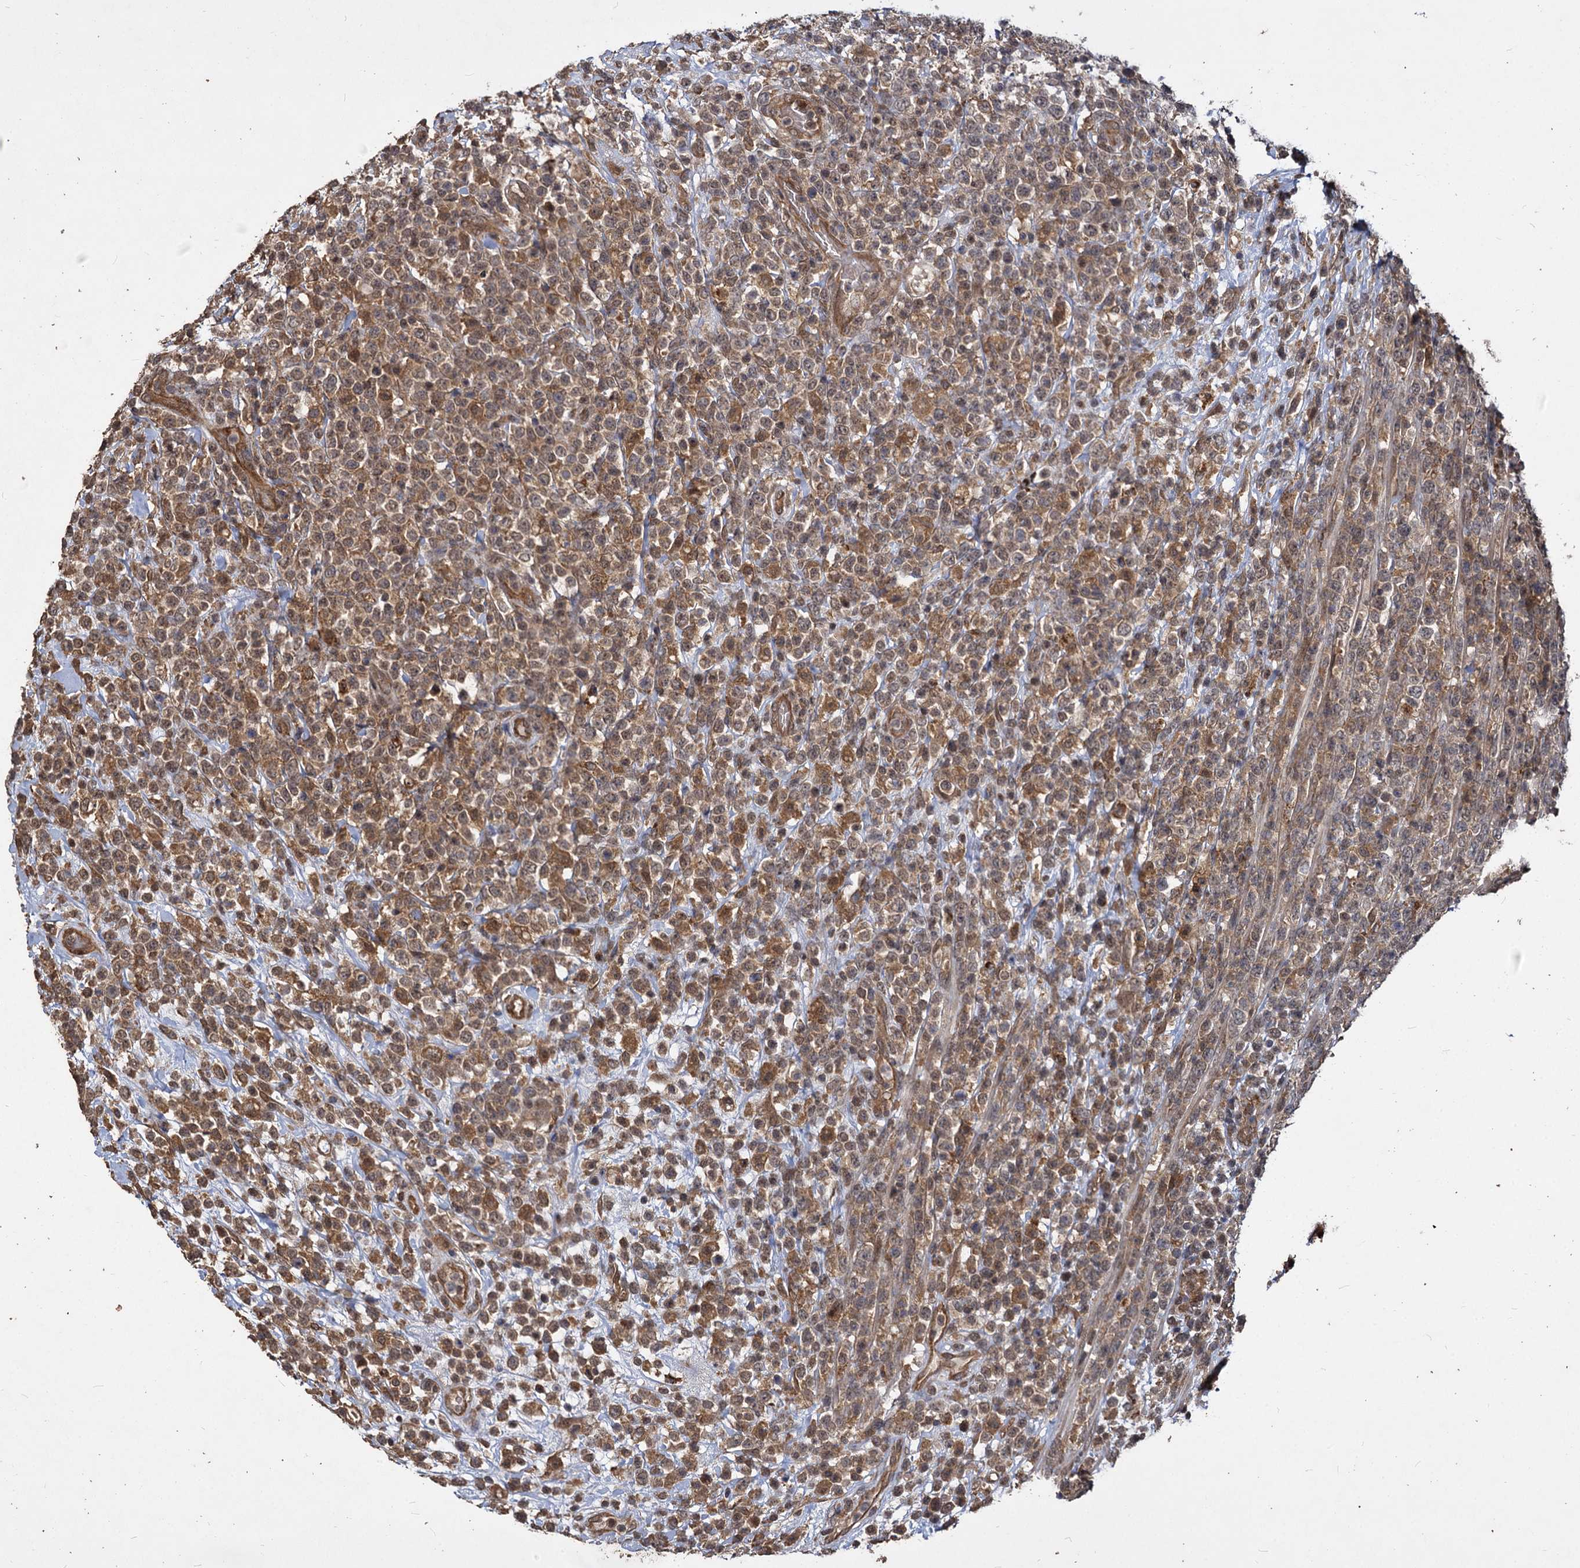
{"staining": {"intensity": "moderate", "quantity": ">75%", "location": "cytoplasmic/membranous,nuclear"}, "tissue": "lymphoma", "cell_type": "Tumor cells", "image_type": "cancer", "snomed": [{"axis": "morphology", "description": "Malignant lymphoma, non-Hodgkin's type, High grade"}, {"axis": "topography", "description": "Colon"}], "caption": "Human malignant lymphoma, non-Hodgkin's type (high-grade) stained for a protein (brown) displays moderate cytoplasmic/membranous and nuclear positive staining in about >75% of tumor cells.", "gene": "VPS51", "patient": {"sex": "female", "age": 53}}